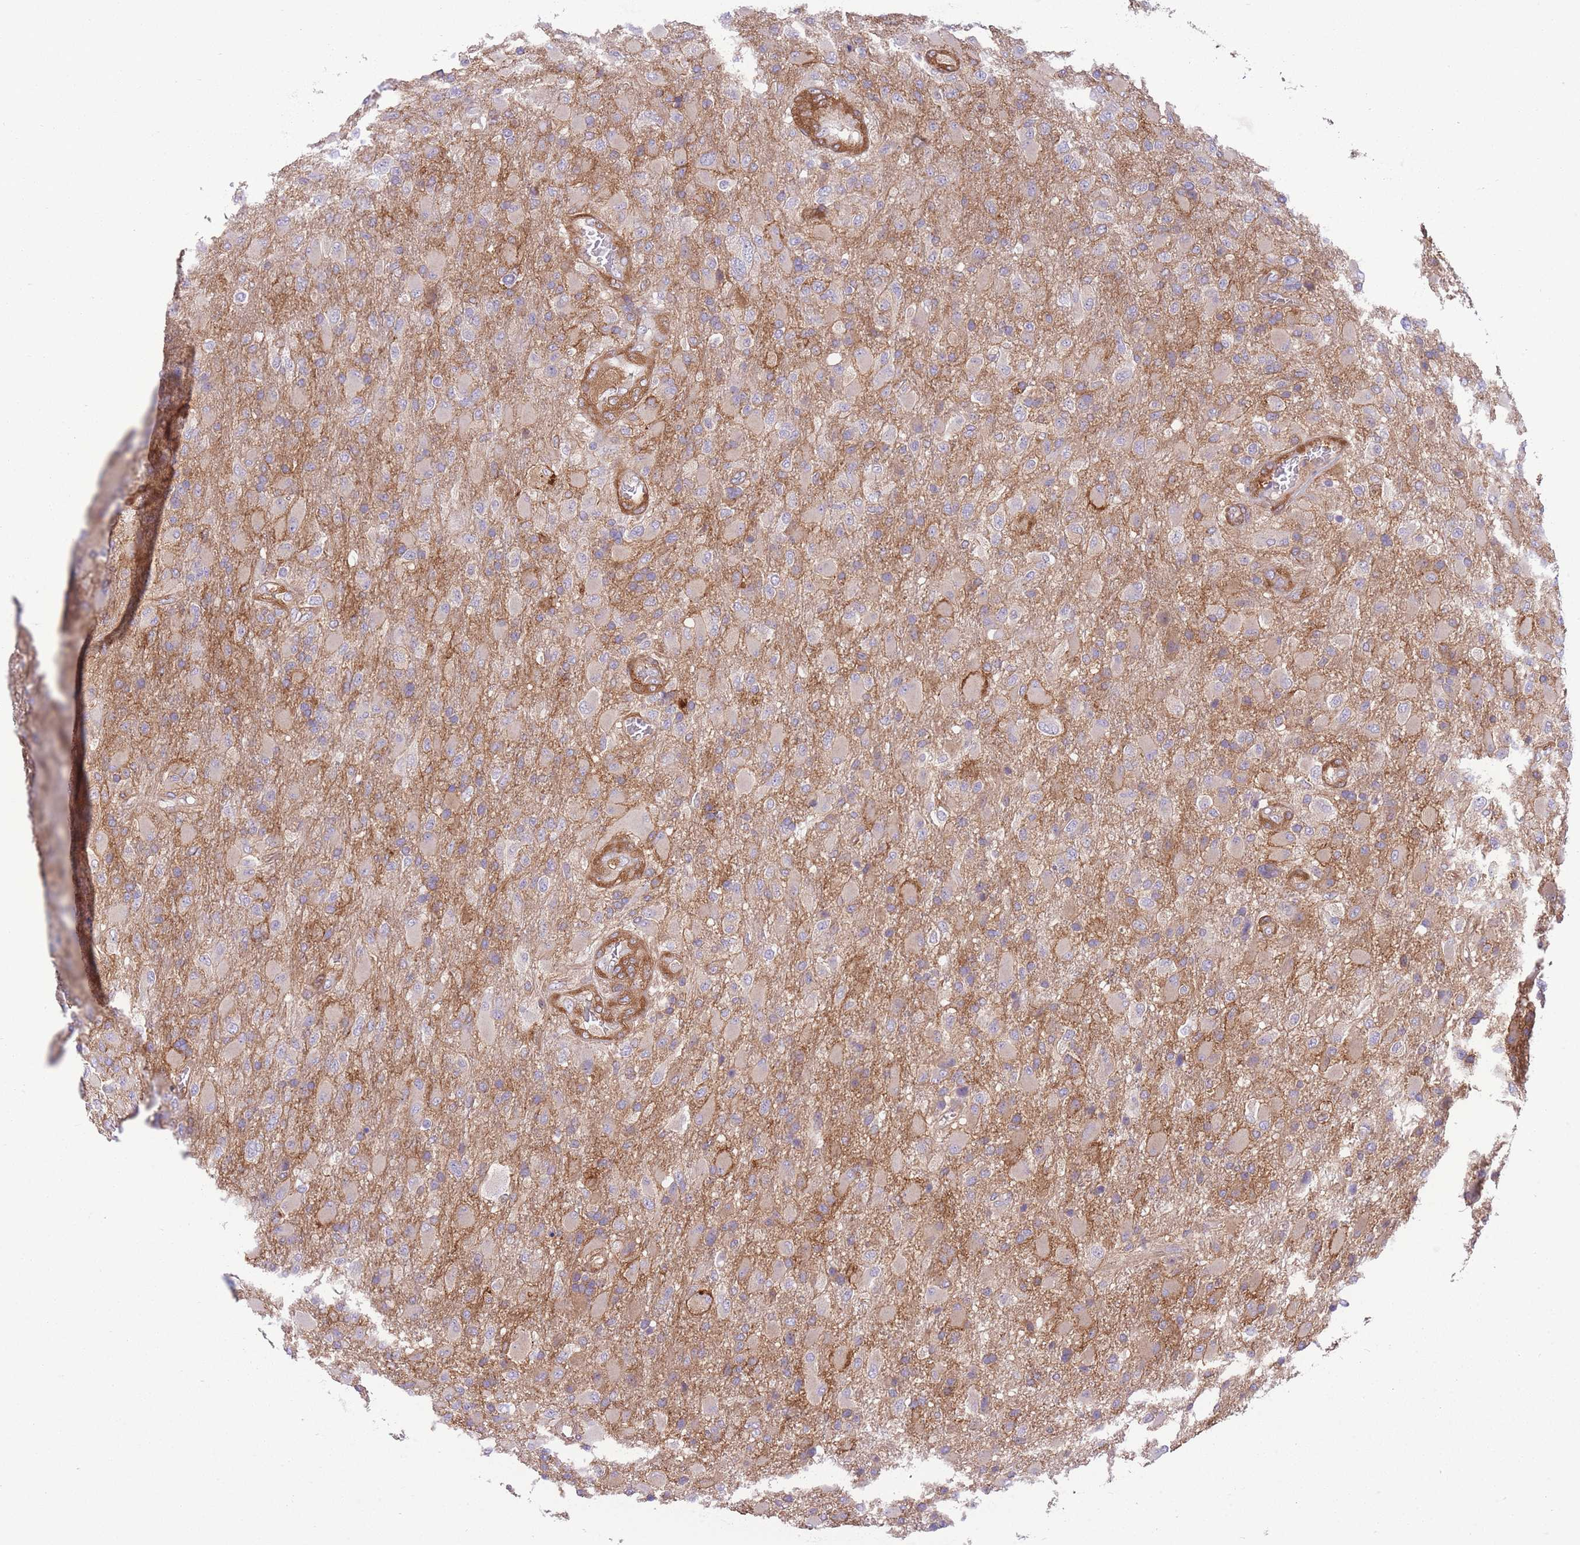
{"staining": {"intensity": "negative", "quantity": "none", "location": "none"}, "tissue": "glioma", "cell_type": "Tumor cells", "image_type": "cancer", "snomed": [{"axis": "morphology", "description": "Glioma, malignant, Low grade"}, {"axis": "topography", "description": "Brain"}], "caption": "The immunohistochemistry histopathology image has no significant expression in tumor cells of malignant glioma (low-grade) tissue.", "gene": "PRKAR1A", "patient": {"sex": "male", "age": 65}}